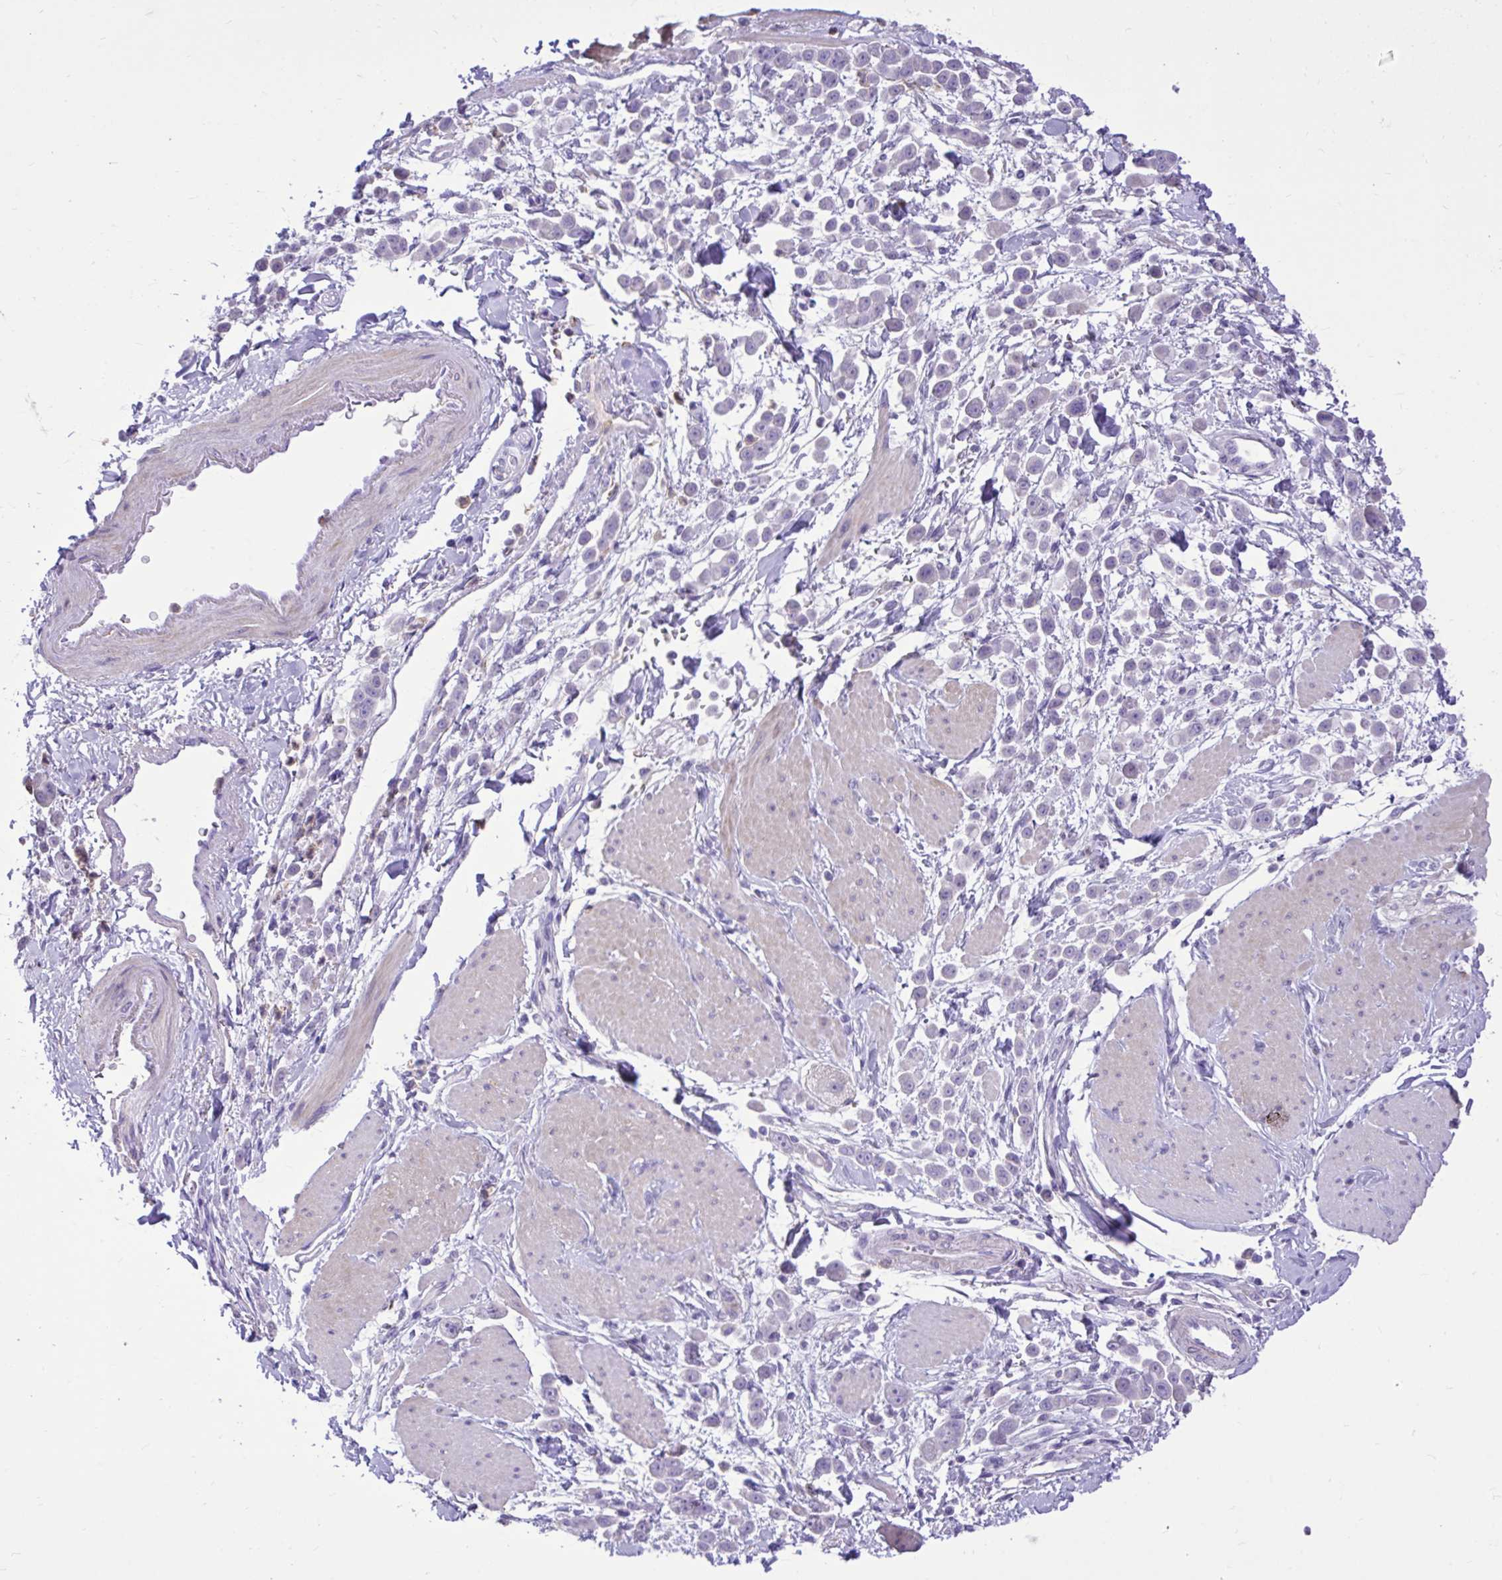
{"staining": {"intensity": "negative", "quantity": "none", "location": "none"}, "tissue": "pancreatic cancer", "cell_type": "Tumor cells", "image_type": "cancer", "snomed": [{"axis": "morphology", "description": "Normal tissue, NOS"}, {"axis": "morphology", "description": "Adenocarcinoma, NOS"}, {"axis": "topography", "description": "Pancreas"}], "caption": "Immunohistochemical staining of human pancreatic adenocarcinoma shows no significant expression in tumor cells. The staining was performed using DAB (3,3'-diaminobenzidine) to visualize the protein expression in brown, while the nuclei were stained in blue with hematoxylin (Magnification: 20x).", "gene": "TLR7", "patient": {"sex": "female", "age": 64}}